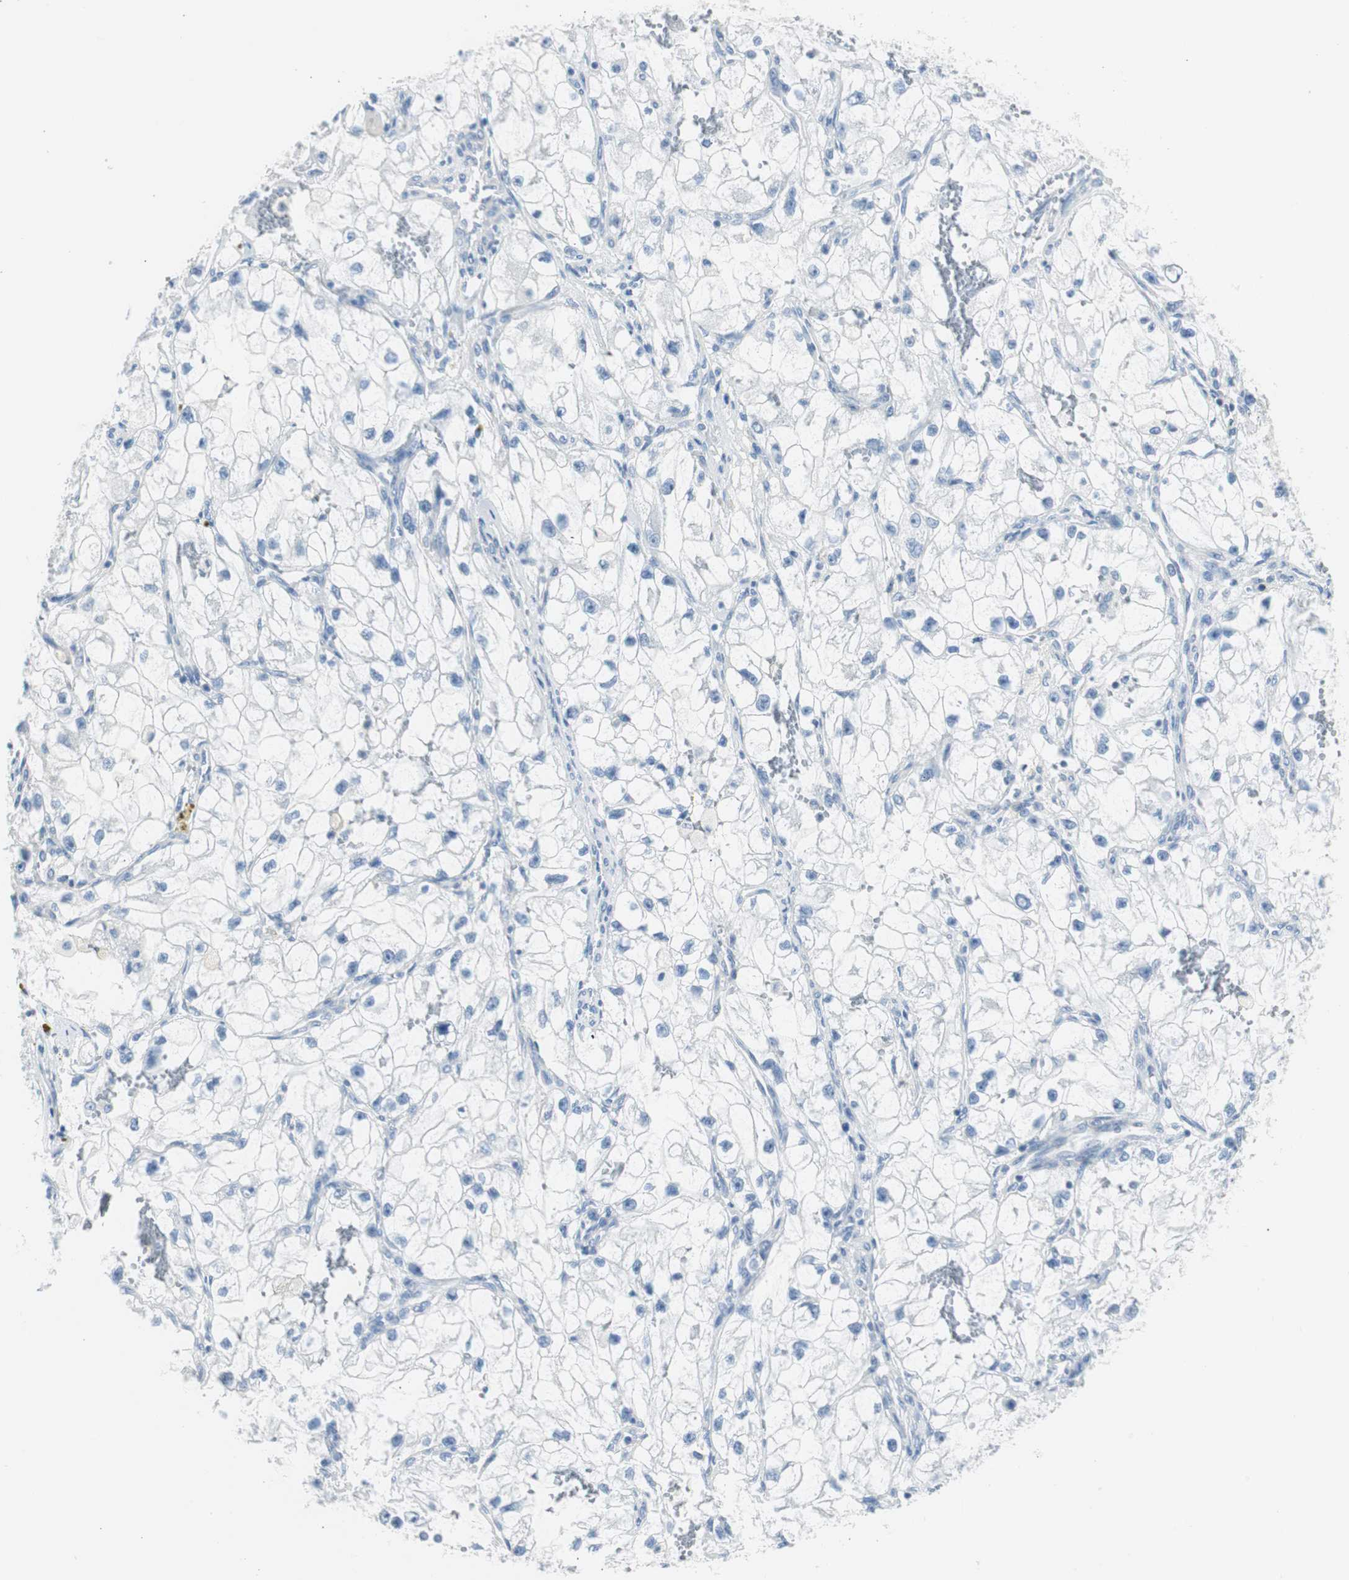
{"staining": {"intensity": "negative", "quantity": "none", "location": "none"}, "tissue": "renal cancer", "cell_type": "Tumor cells", "image_type": "cancer", "snomed": [{"axis": "morphology", "description": "Adenocarcinoma, NOS"}, {"axis": "topography", "description": "Kidney"}], "caption": "Immunohistochemistry micrograph of neoplastic tissue: human renal cancer stained with DAB shows no significant protein staining in tumor cells.", "gene": "RPS12", "patient": {"sex": "female", "age": 70}}